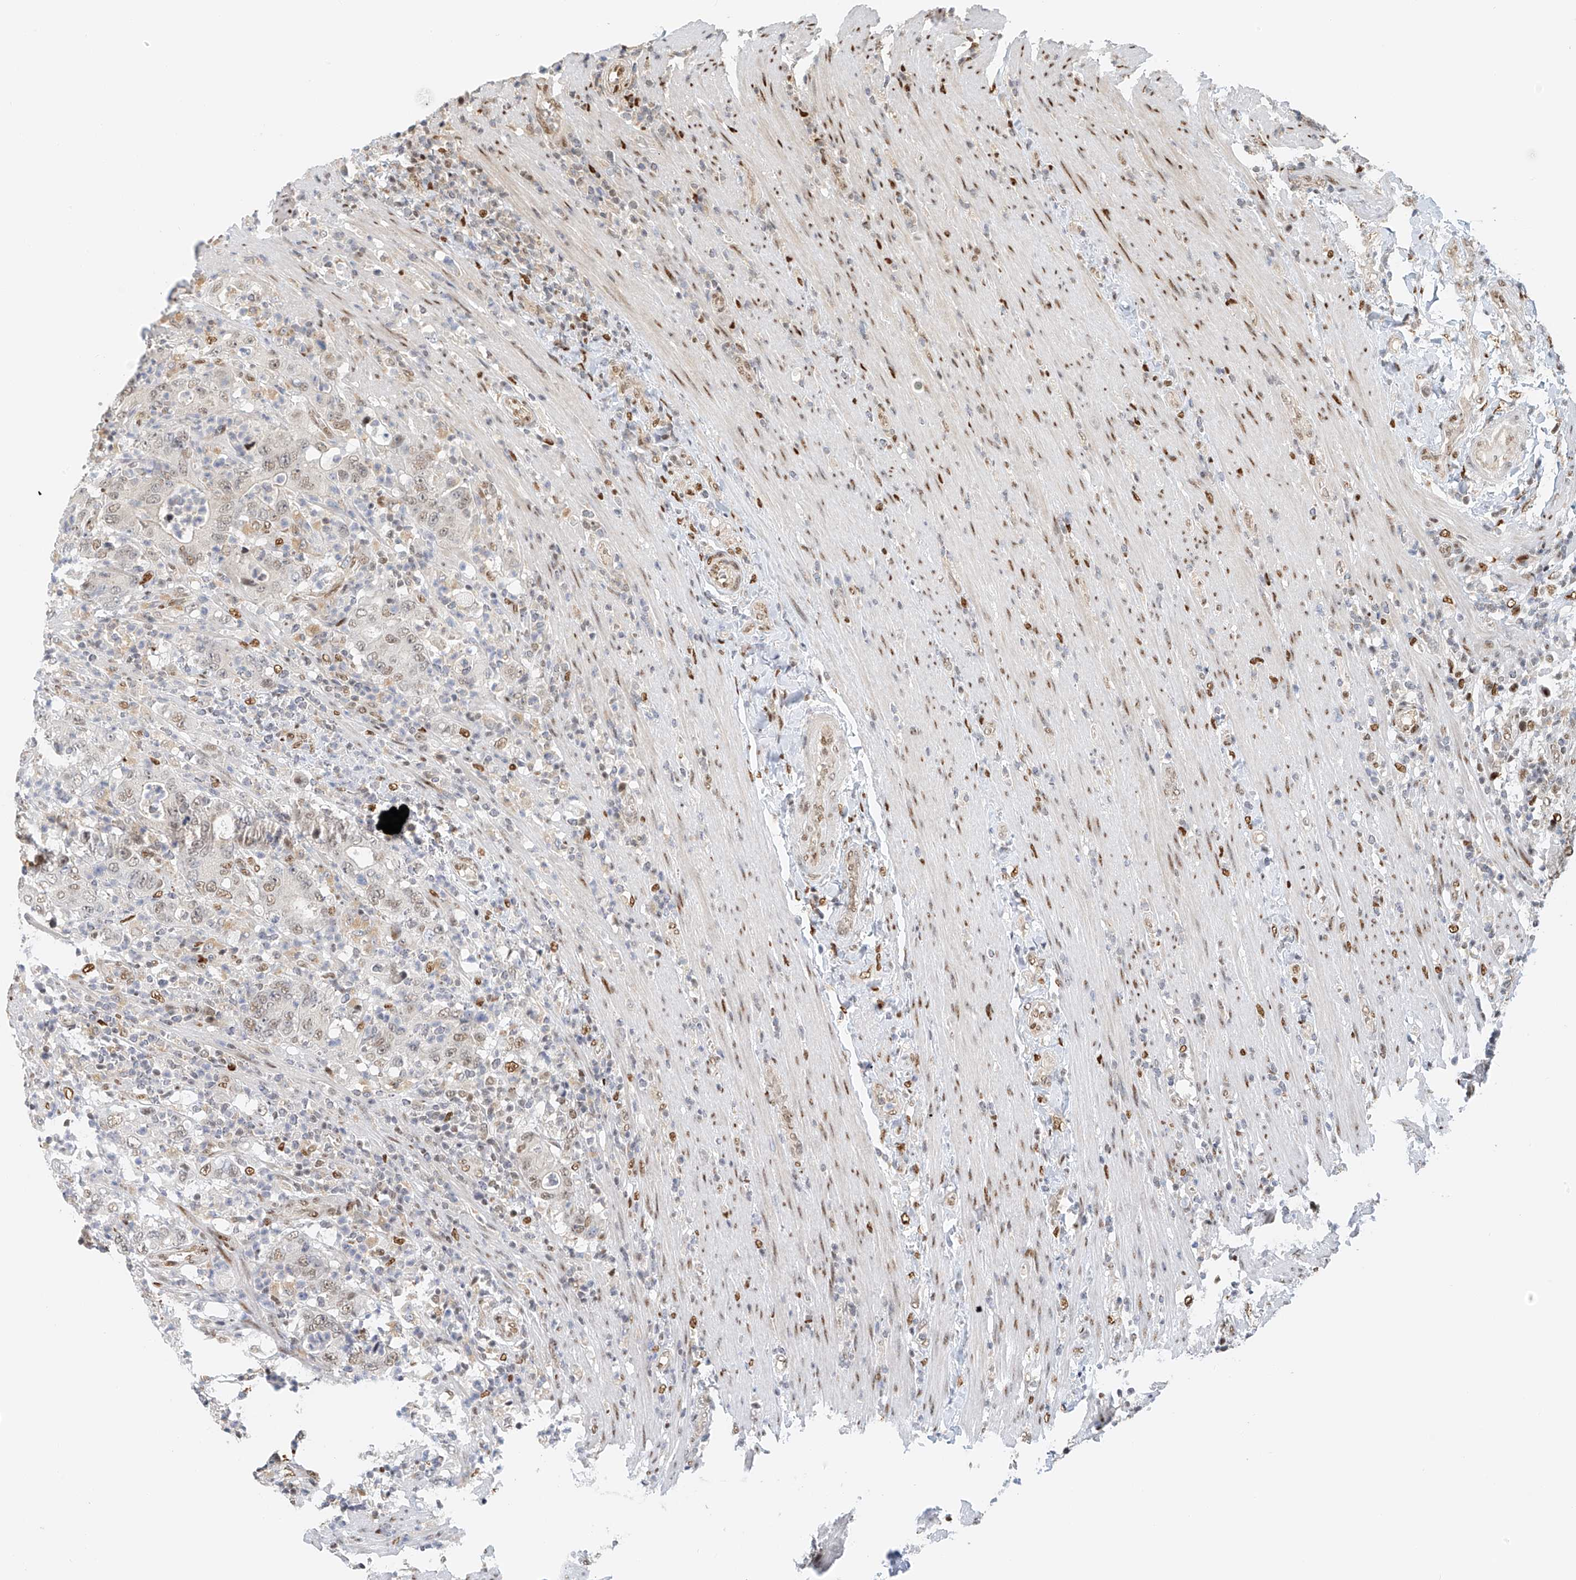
{"staining": {"intensity": "weak", "quantity": "25%-75%", "location": "nuclear"}, "tissue": "colorectal cancer", "cell_type": "Tumor cells", "image_type": "cancer", "snomed": [{"axis": "morphology", "description": "Adenocarcinoma, NOS"}, {"axis": "topography", "description": "Colon"}], "caption": "Brown immunohistochemical staining in colorectal cancer (adenocarcinoma) shows weak nuclear positivity in approximately 25%-75% of tumor cells.", "gene": "ZNF514", "patient": {"sex": "female", "age": 75}}